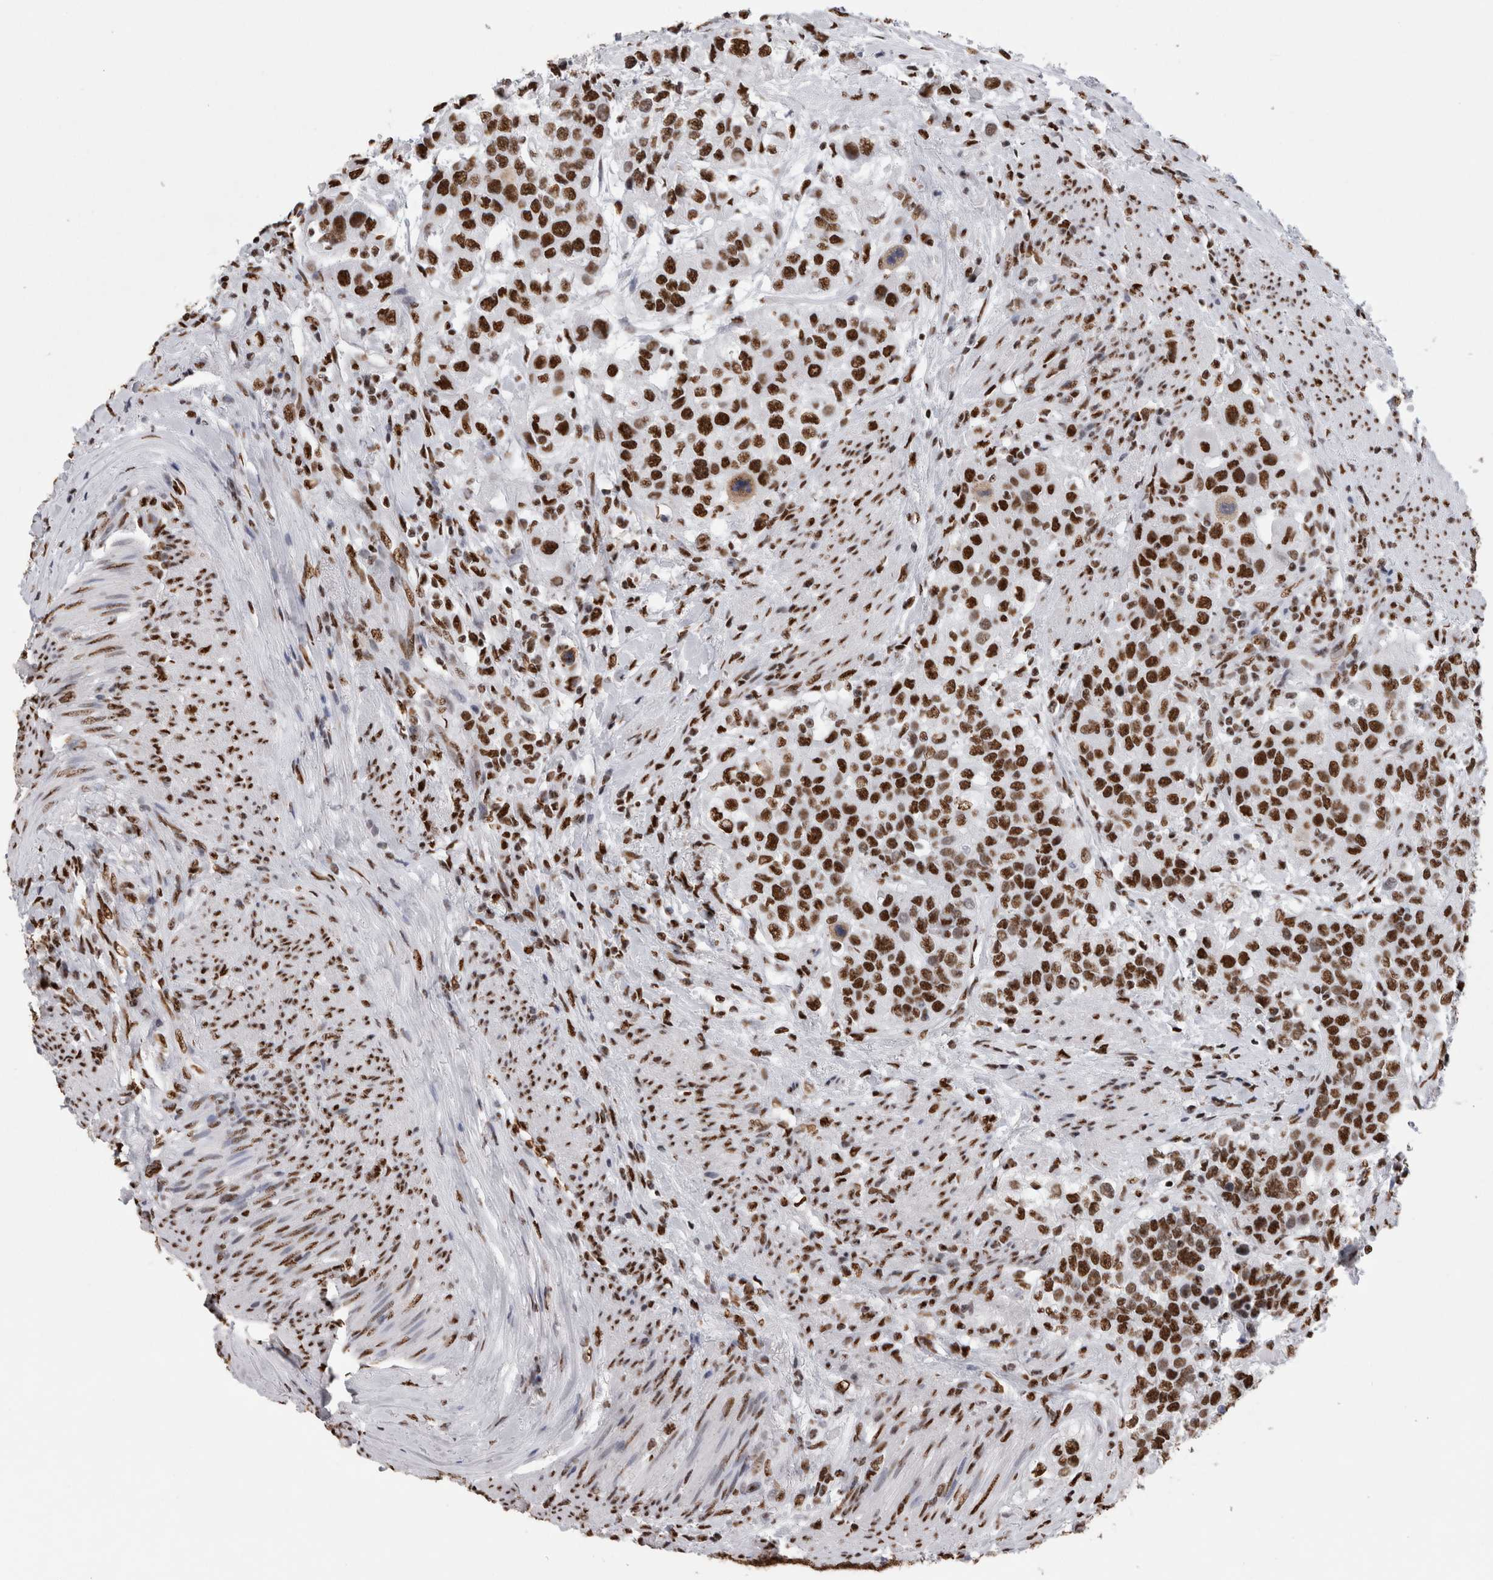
{"staining": {"intensity": "strong", "quantity": ">75%", "location": "nuclear"}, "tissue": "urothelial cancer", "cell_type": "Tumor cells", "image_type": "cancer", "snomed": [{"axis": "morphology", "description": "Urothelial carcinoma, High grade"}, {"axis": "topography", "description": "Urinary bladder"}], "caption": "IHC staining of urothelial carcinoma (high-grade), which demonstrates high levels of strong nuclear staining in about >75% of tumor cells indicating strong nuclear protein expression. The staining was performed using DAB (brown) for protein detection and nuclei were counterstained in hematoxylin (blue).", "gene": "ALPK3", "patient": {"sex": "female", "age": 80}}